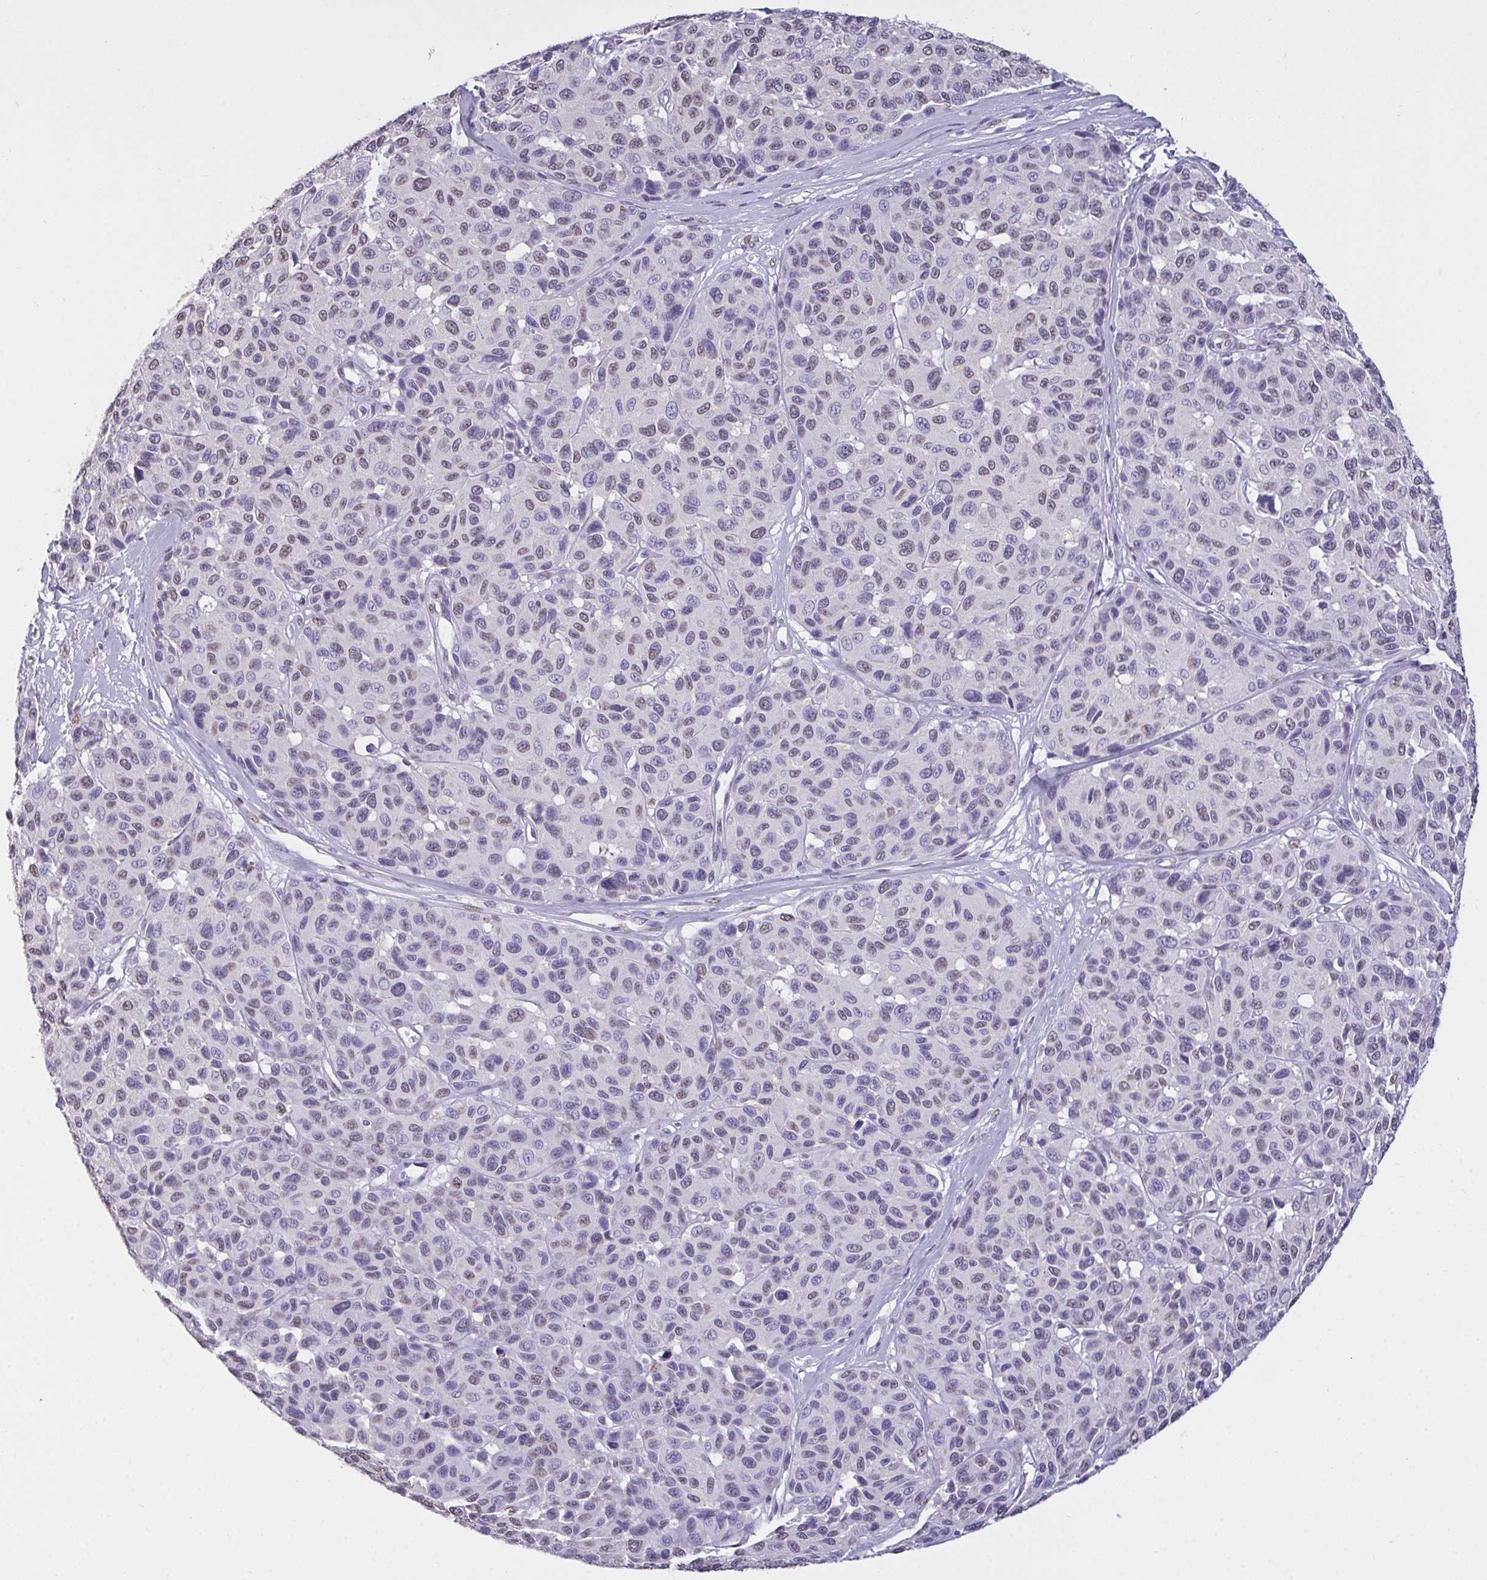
{"staining": {"intensity": "weak", "quantity": "25%-75%", "location": "nuclear"}, "tissue": "melanoma", "cell_type": "Tumor cells", "image_type": "cancer", "snomed": [{"axis": "morphology", "description": "Malignant melanoma, NOS"}, {"axis": "topography", "description": "Skin"}], "caption": "Immunohistochemical staining of human malignant melanoma reveals low levels of weak nuclear protein staining in about 25%-75% of tumor cells. The protein of interest is shown in brown color, while the nuclei are stained blue.", "gene": "SEMA6B", "patient": {"sex": "female", "age": 66}}